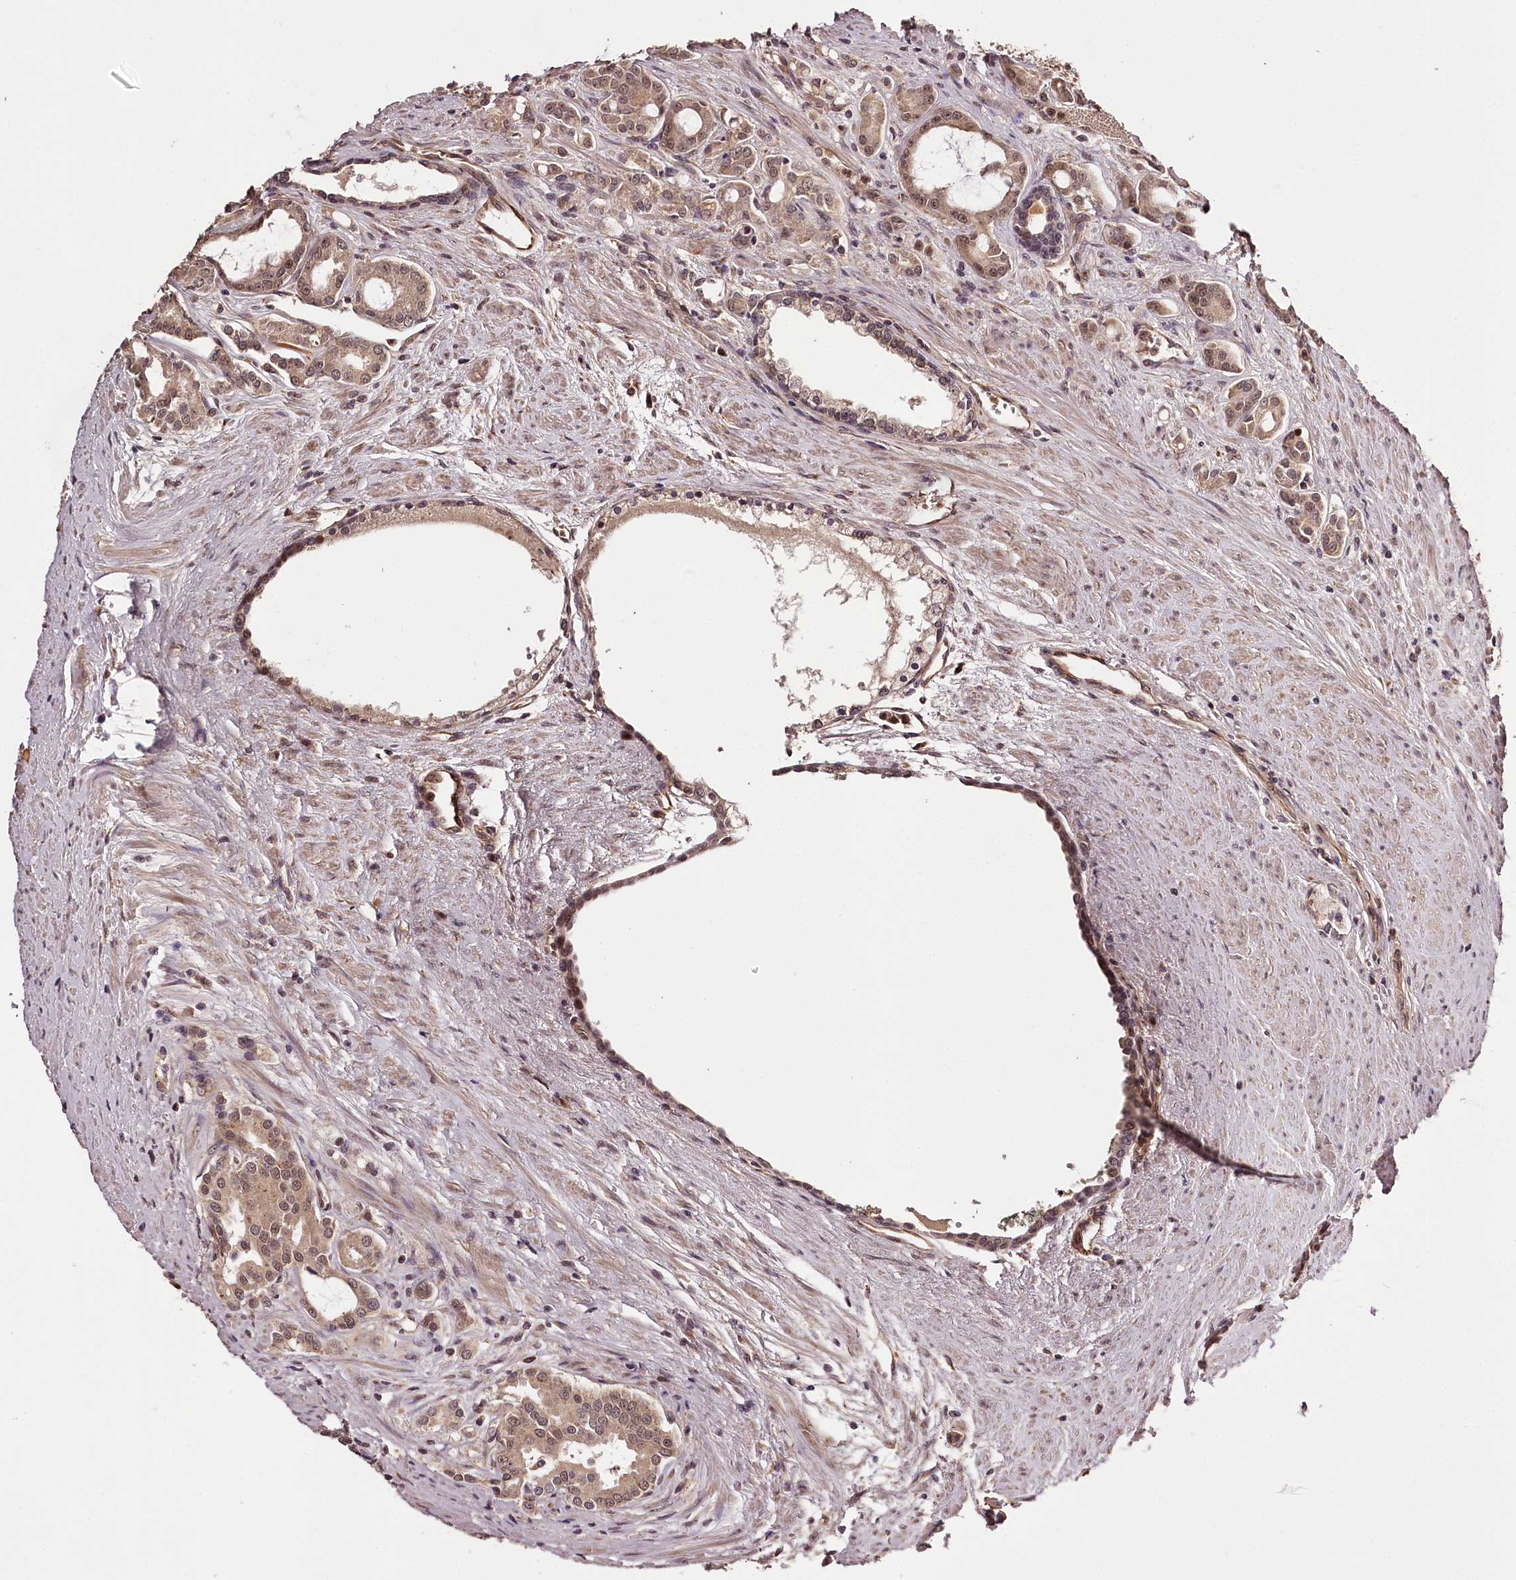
{"staining": {"intensity": "moderate", "quantity": ">75%", "location": "cytoplasmic/membranous,nuclear"}, "tissue": "prostate cancer", "cell_type": "Tumor cells", "image_type": "cancer", "snomed": [{"axis": "morphology", "description": "Adenocarcinoma, High grade"}, {"axis": "topography", "description": "Prostate"}], "caption": "IHC photomicrograph of adenocarcinoma (high-grade) (prostate) stained for a protein (brown), which shows medium levels of moderate cytoplasmic/membranous and nuclear expression in approximately >75% of tumor cells.", "gene": "MAML3", "patient": {"sex": "male", "age": 72}}